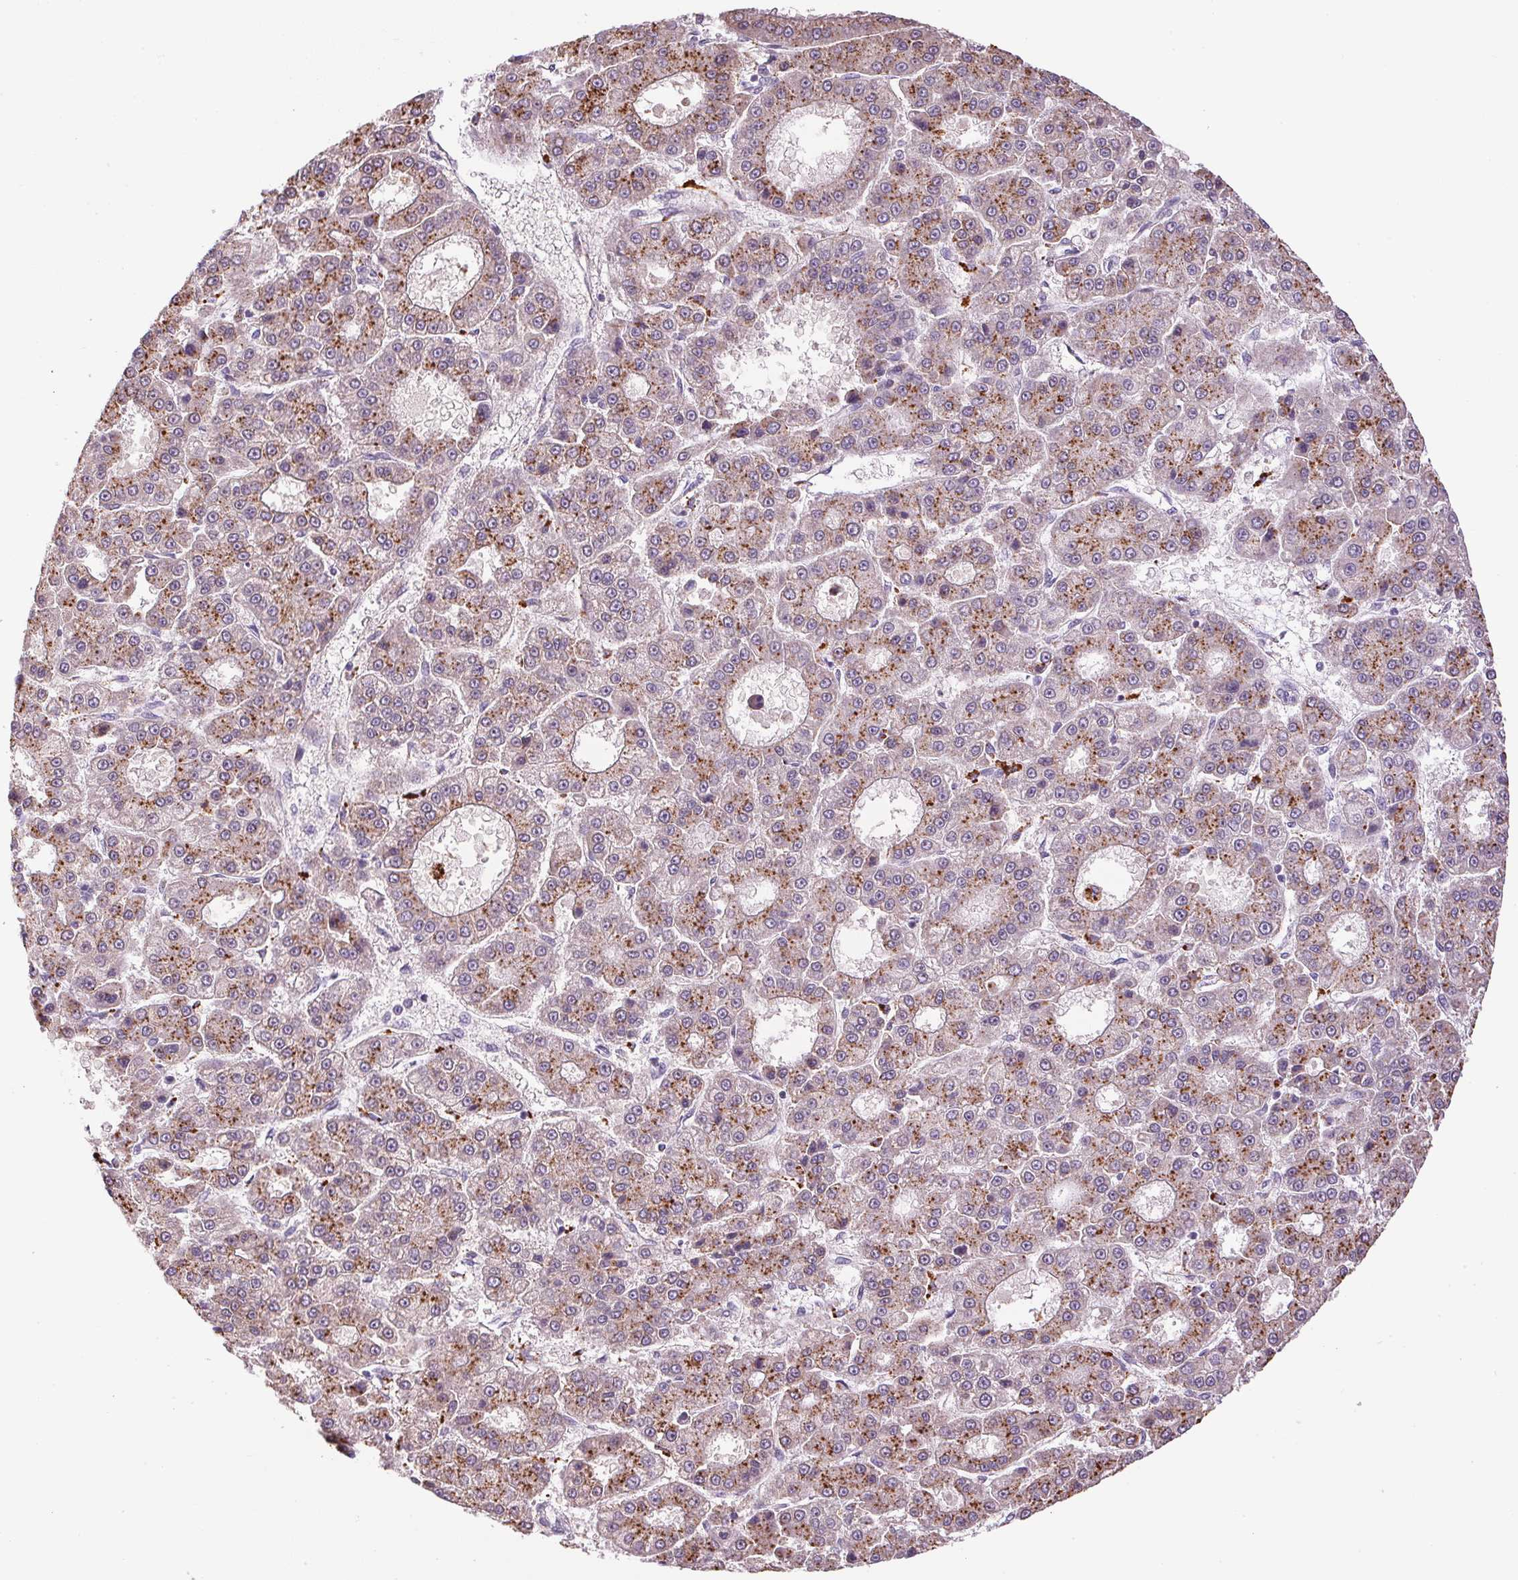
{"staining": {"intensity": "moderate", "quantity": ">75%", "location": "cytoplasmic/membranous"}, "tissue": "liver cancer", "cell_type": "Tumor cells", "image_type": "cancer", "snomed": [{"axis": "morphology", "description": "Carcinoma, Hepatocellular, NOS"}, {"axis": "topography", "description": "Liver"}], "caption": "The immunohistochemical stain labels moderate cytoplasmic/membranous expression in tumor cells of liver hepatocellular carcinoma tissue.", "gene": "ADH5", "patient": {"sex": "male", "age": 70}}